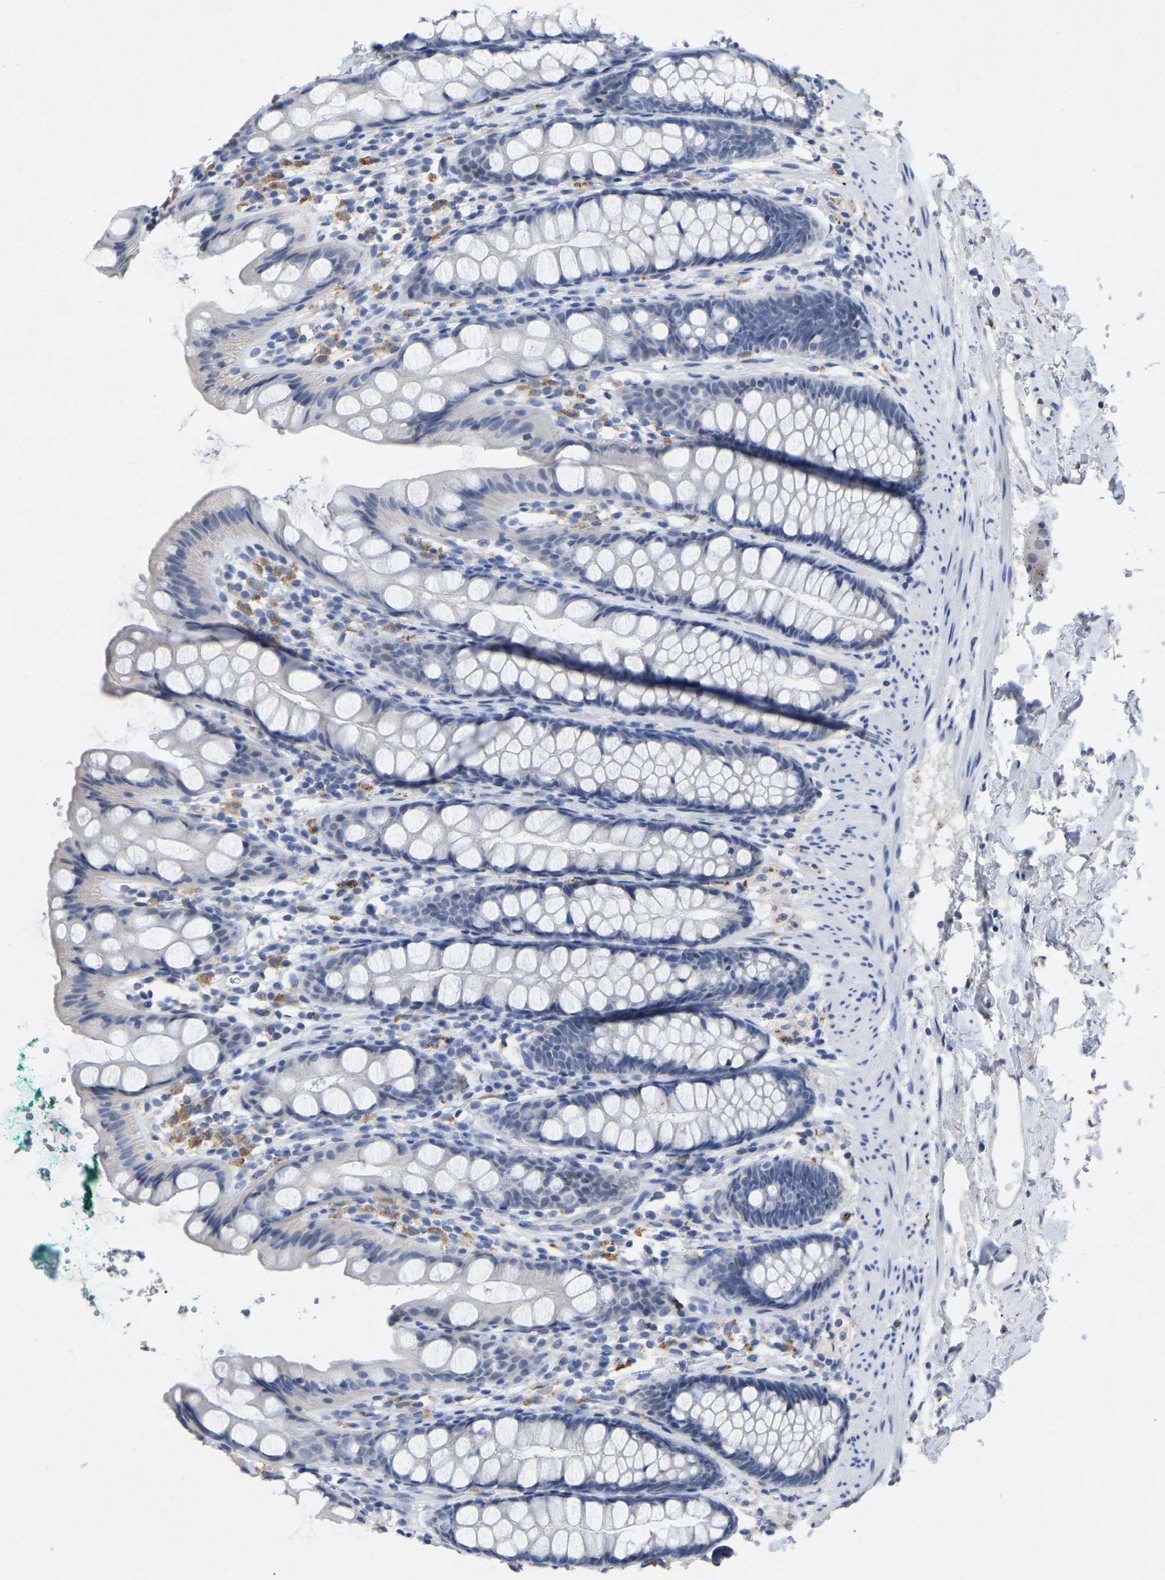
{"staining": {"intensity": "negative", "quantity": "none", "location": "none"}, "tissue": "rectum", "cell_type": "Glandular cells", "image_type": "normal", "snomed": [{"axis": "morphology", "description": "Normal tissue, NOS"}, {"axis": "topography", "description": "Rectum"}], "caption": "Micrograph shows no protein expression in glandular cells of normal rectum.", "gene": "SMPD2", "patient": {"sex": "female", "age": 65}}